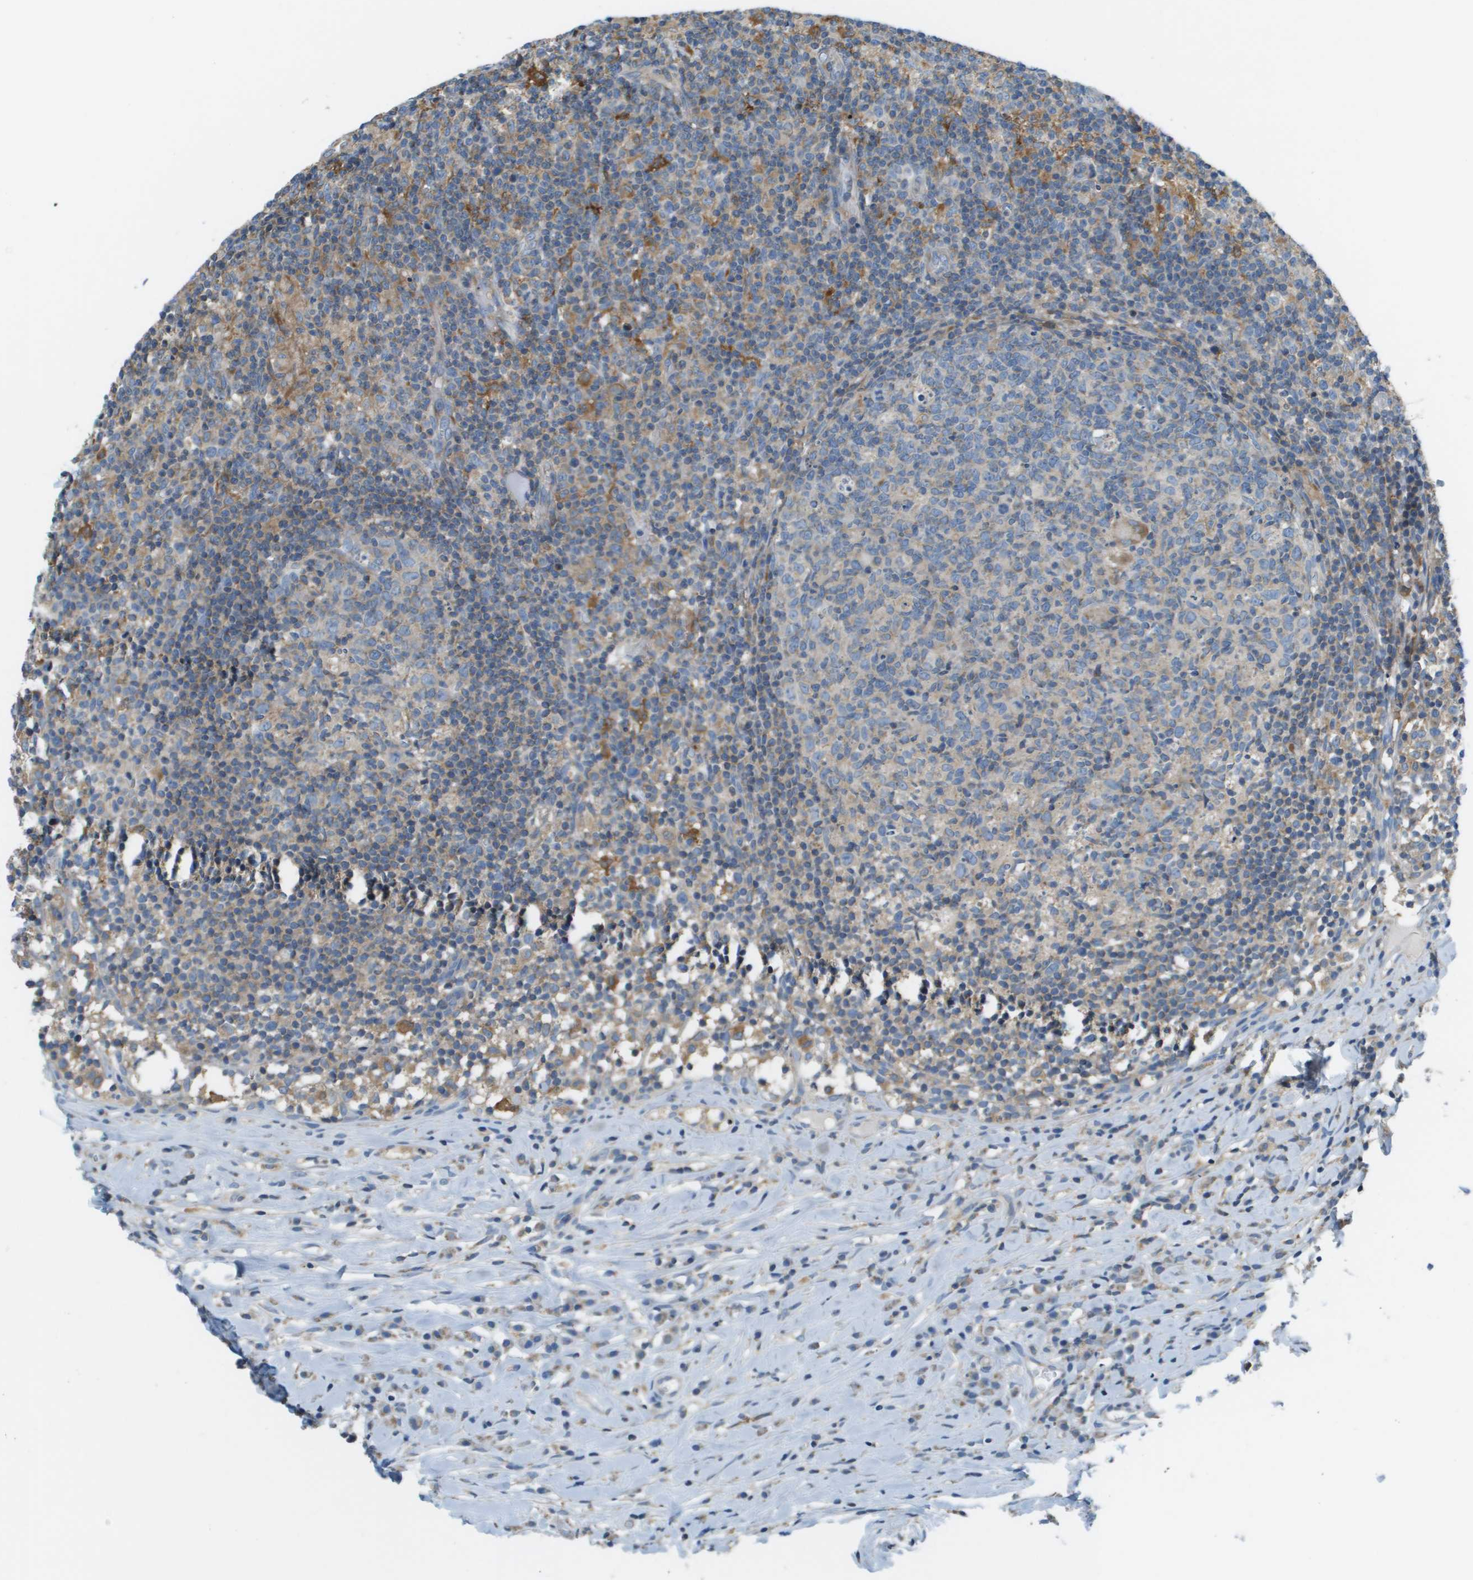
{"staining": {"intensity": "weak", "quantity": "25%-75%", "location": "cytoplasmic/membranous"}, "tissue": "lymph node", "cell_type": "Germinal center cells", "image_type": "normal", "snomed": [{"axis": "morphology", "description": "Normal tissue, NOS"}, {"axis": "morphology", "description": "Inflammation, NOS"}, {"axis": "topography", "description": "Lymph node"}], "caption": "Immunohistochemistry (IHC) histopathology image of unremarkable lymph node: lymph node stained using IHC exhibits low levels of weak protein expression localized specifically in the cytoplasmic/membranous of germinal center cells, appearing as a cytoplasmic/membranous brown color.", "gene": "TAOK3", "patient": {"sex": "male", "age": 55}}